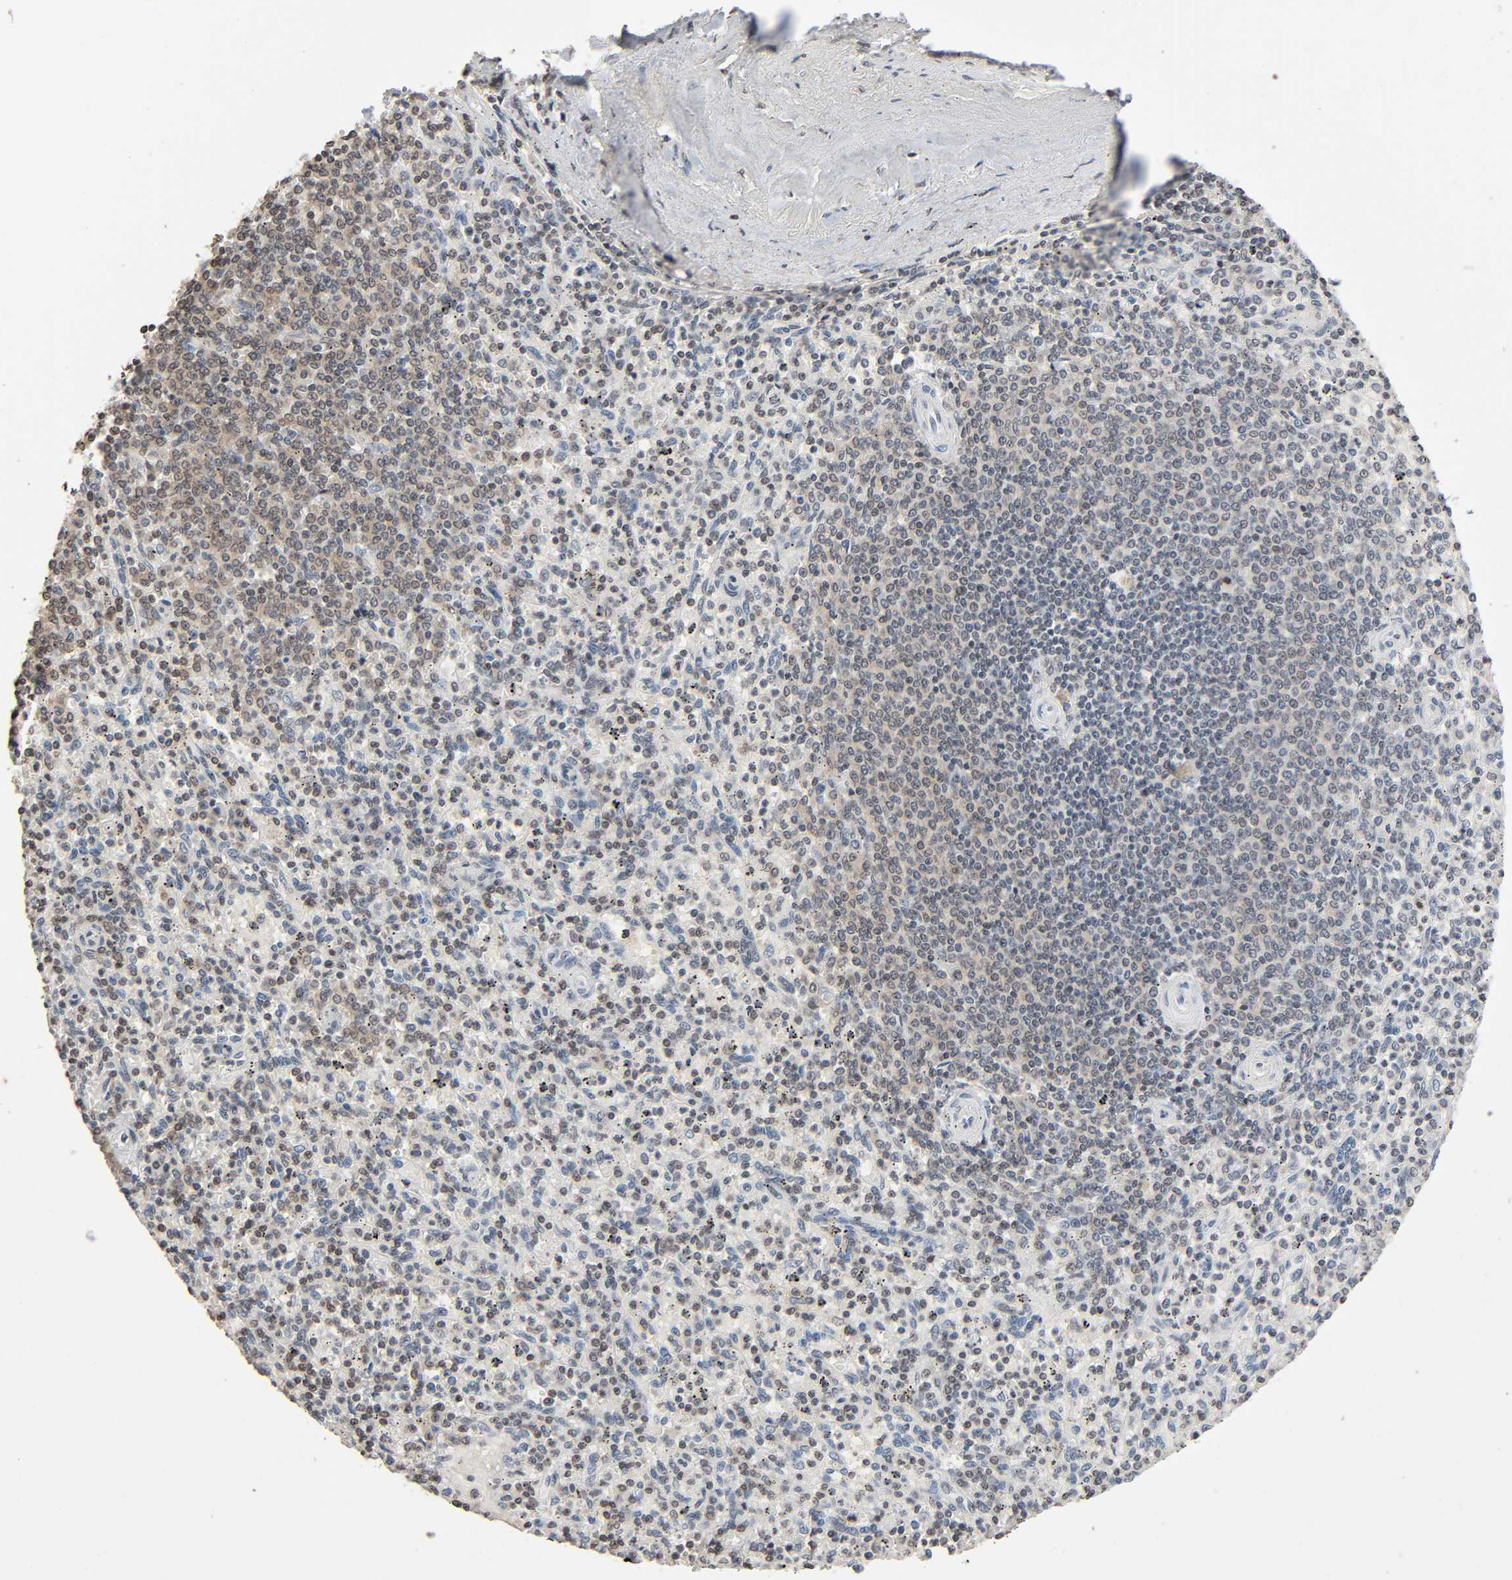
{"staining": {"intensity": "moderate", "quantity": "<25%", "location": "nuclear"}, "tissue": "spleen", "cell_type": "Cells in red pulp", "image_type": "normal", "snomed": [{"axis": "morphology", "description": "Normal tissue, NOS"}, {"axis": "topography", "description": "Spleen"}], "caption": "The micrograph shows immunohistochemical staining of normal spleen. There is moderate nuclear positivity is appreciated in approximately <25% of cells in red pulp.", "gene": "STK4", "patient": {"sex": "male", "age": 72}}